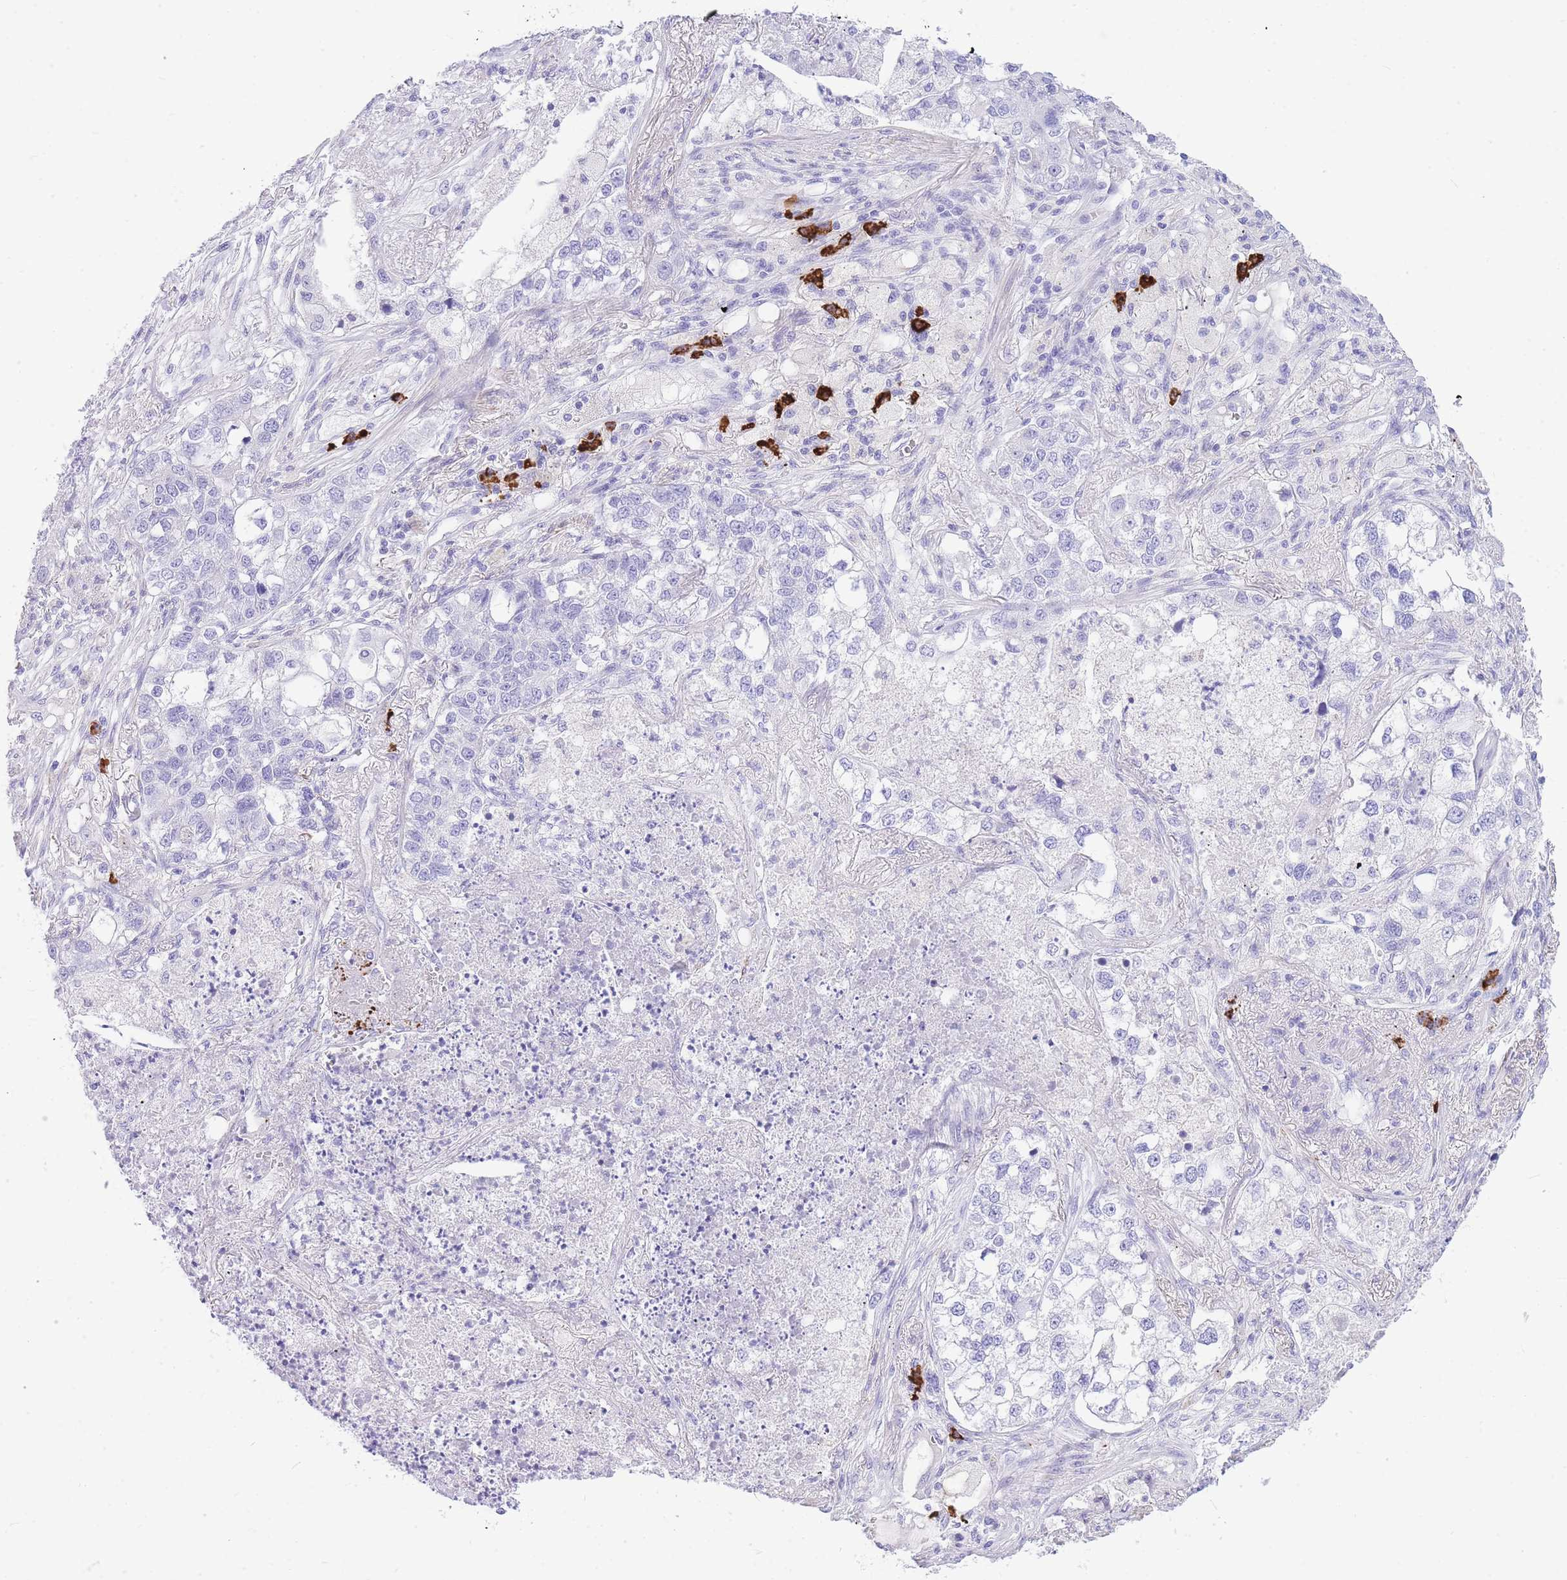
{"staining": {"intensity": "negative", "quantity": "none", "location": "none"}, "tissue": "lung cancer", "cell_type": "Tumor cells", "image_type": "cancer", "snomed": [{"axis": "morphology", "description": "Adenocarcinoma, NOS"}, {"axis": "topography", "description": "Lung"}], "caption": "A photomicrograph of human lung adenocarcinoma is negative for staining in tumor cells.", "gene": "ZFP62", "patient": {"sex": "male", "age": 49}}